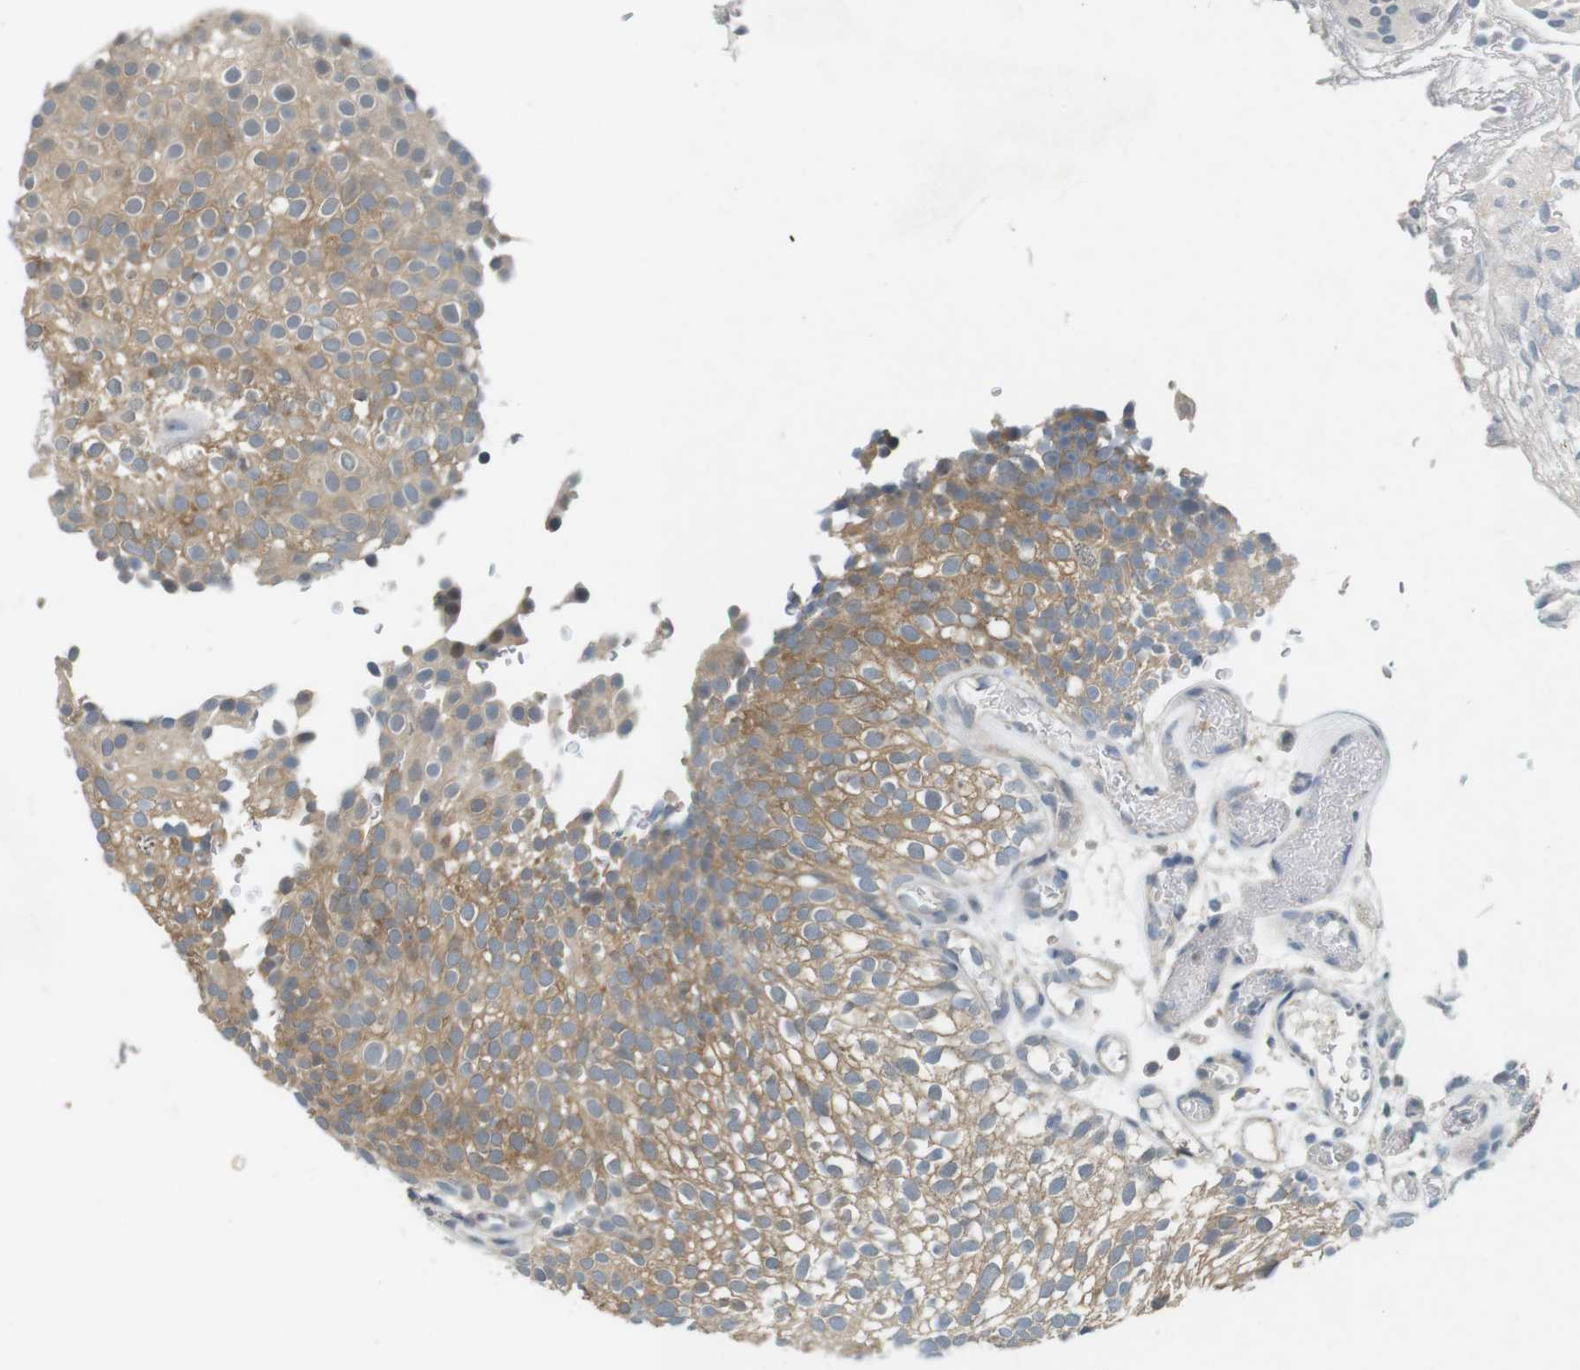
{"staining": {"intensity": "weak", "quantity": "25%-75%", "location": "cytoplasmic/membranous"}, "tissue": "urothelial cancer", "cell_type": "Tumor cells", "image_type": "cancer", "snomed": [{"axis": "morphology", "description": "Urothelial carcinoma, Low grade"}, {"axis": "topography", "description": "Urinary bladder"}], "caption": "Protein staining by immunohistochemistry shows weak cytoplasmic/membranous staining in approximately 25%-75% of tumor cells in urothelial carcinoma (low-grade).", "gene": "CDK14", "patient": {"sex": "male", "age": 78}}